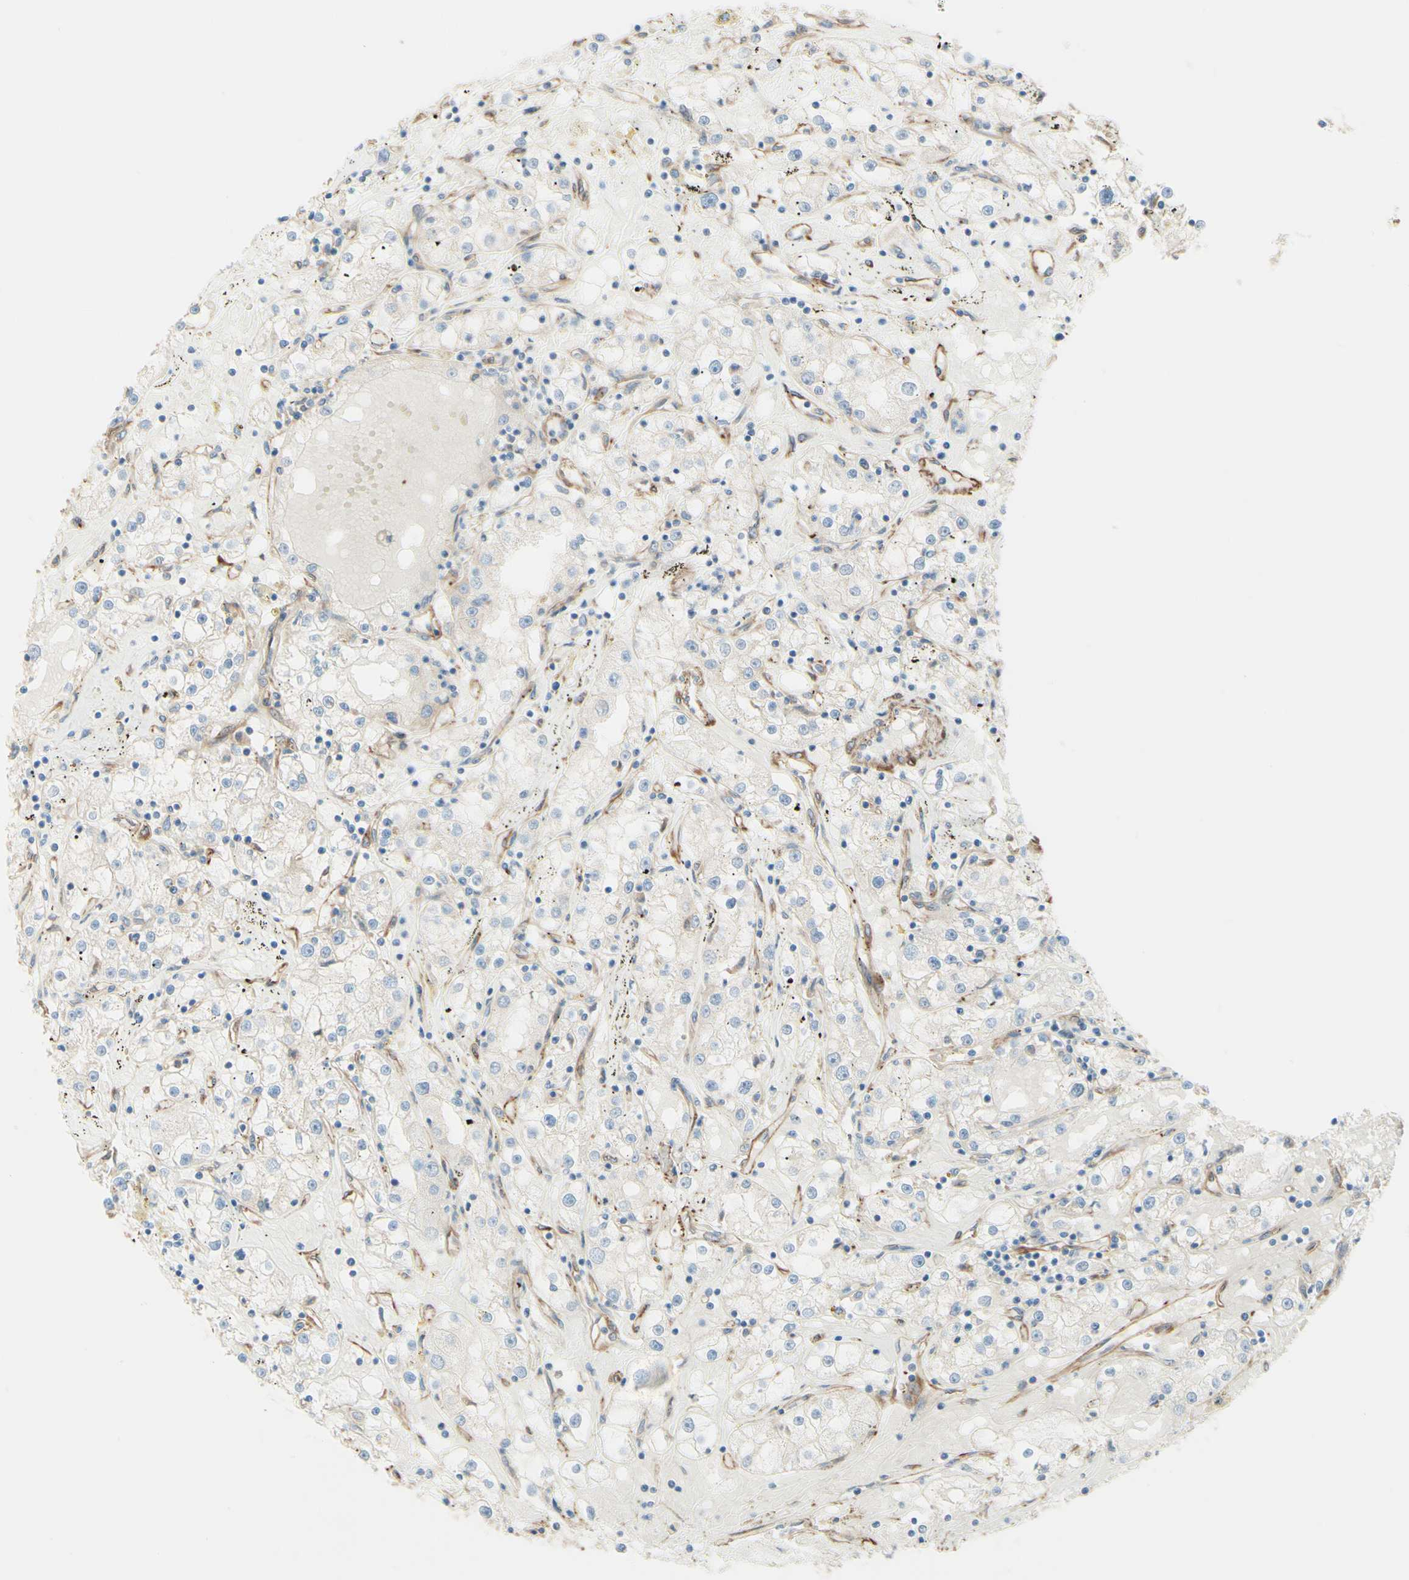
{"staining": {"intensity": "negative", "quantity": "none", "location": "none"}, "tissue": "renal cancer", "cell_type": "Tumor cells", "image_type": "cancer", "snomed": [{"axis": "morphology", "description": "Adenocarcinoma, NOS"}, {"axis": "topography", "description": "Kidney"}], "caption": "There is no significant expression in tumor cells of renal adenocarcinoma.", "gene": "ENDOD1", "patient": {"sex": "male", "age": 56}}